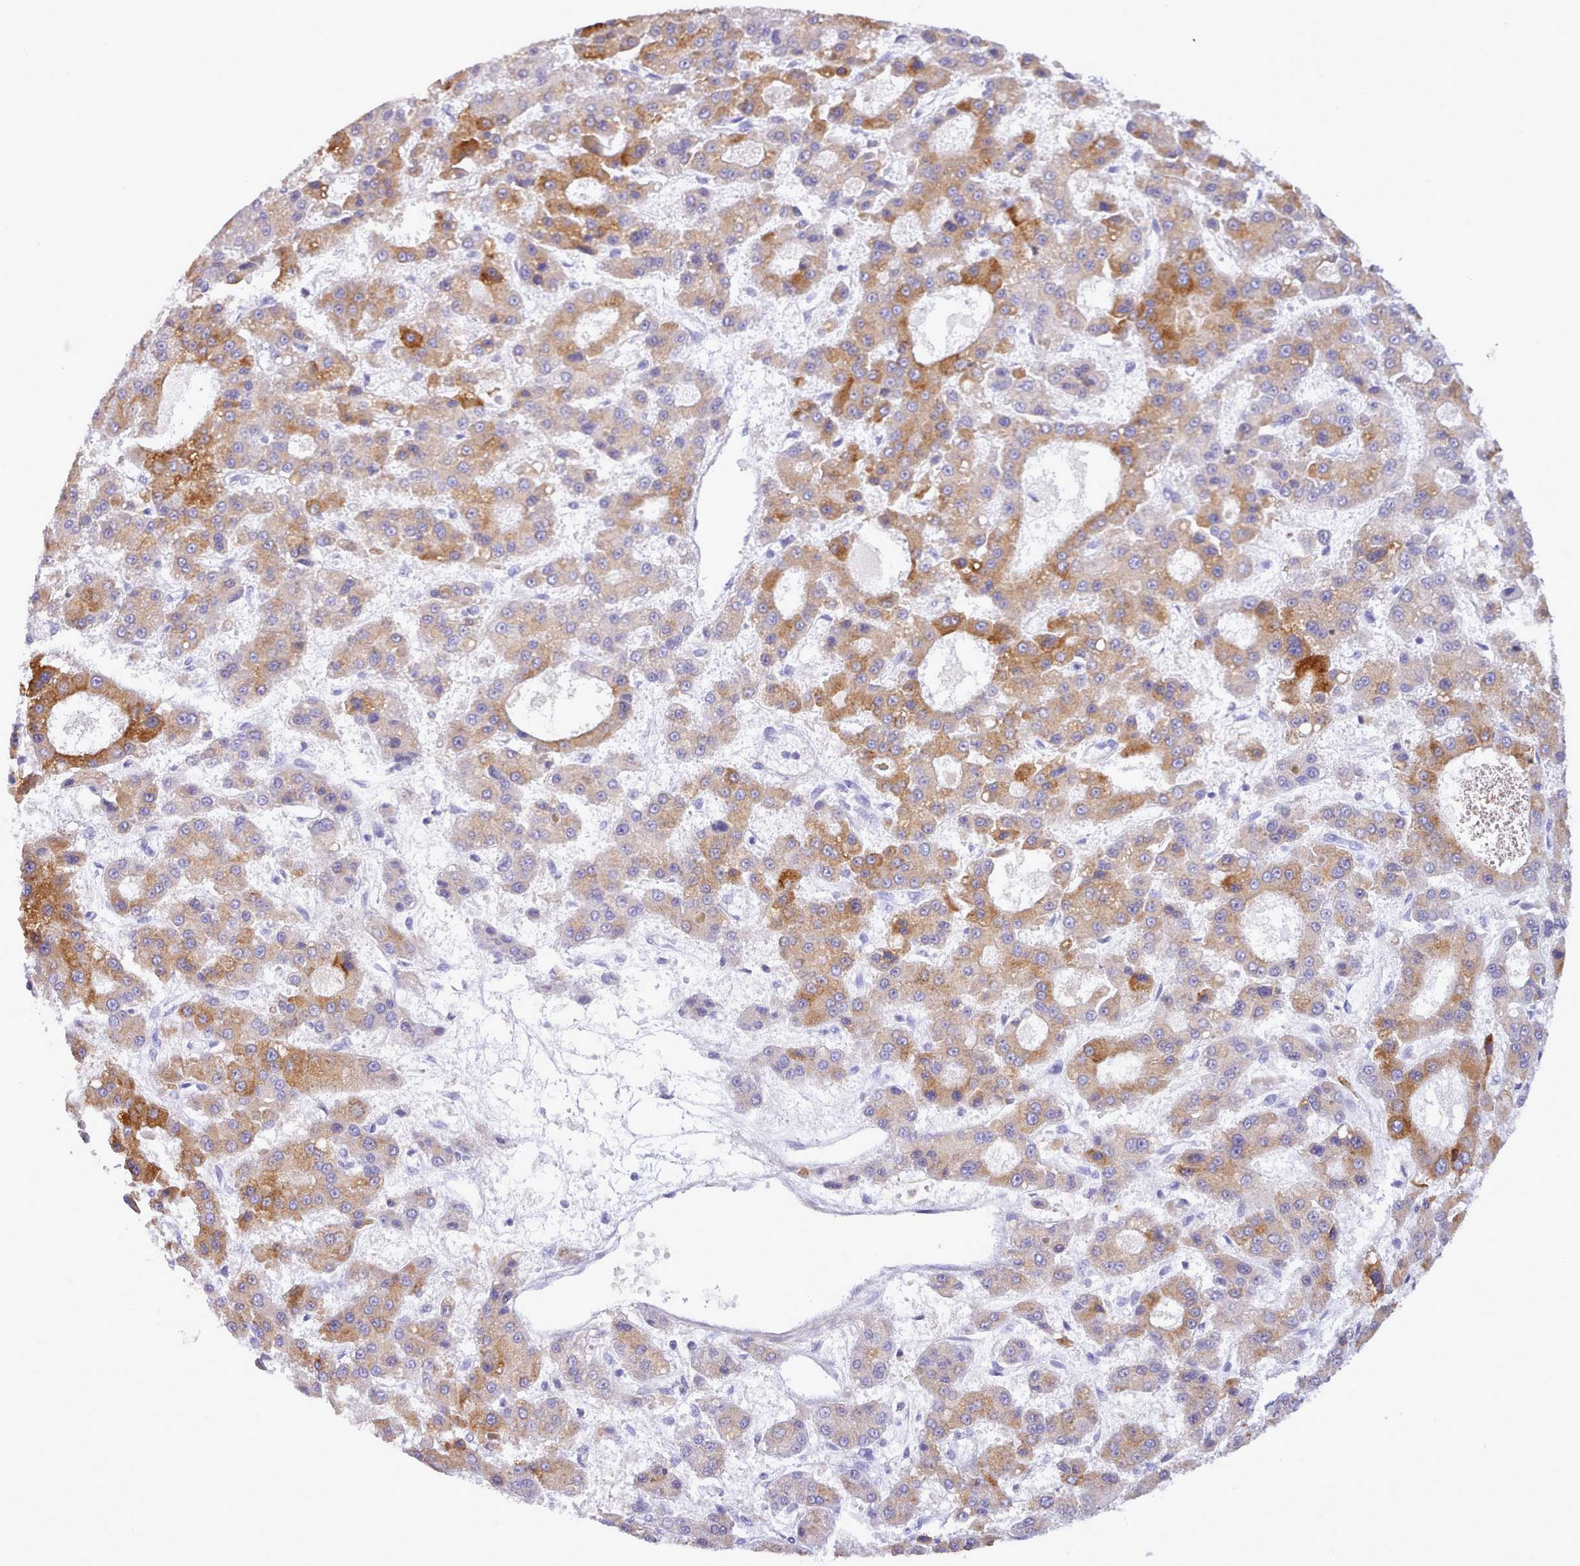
{"staining": {"intensity": "moderate", "quantity": "25%-75%", "location": "cytoplasmic/membranous"}, "tissue": "liver cancer", "cell_type": "Tumor cells", "image_type": "cancer", "snomed": [{"axis": "morphology", "description": "Carcinoma, Hepatocellular, NOS"}, {"axis": "topography", "description": "Liver"}], "caption": "This micrograph shows immunohistochemistry staining of human hepatocellular carcinoma (liver), with medium moderate cytoplasmic/membranous expression in approximately 25%-75% of tumor cells.", "gene": "CYP2A13", "patient": {"sex": "male", "age": 70}}